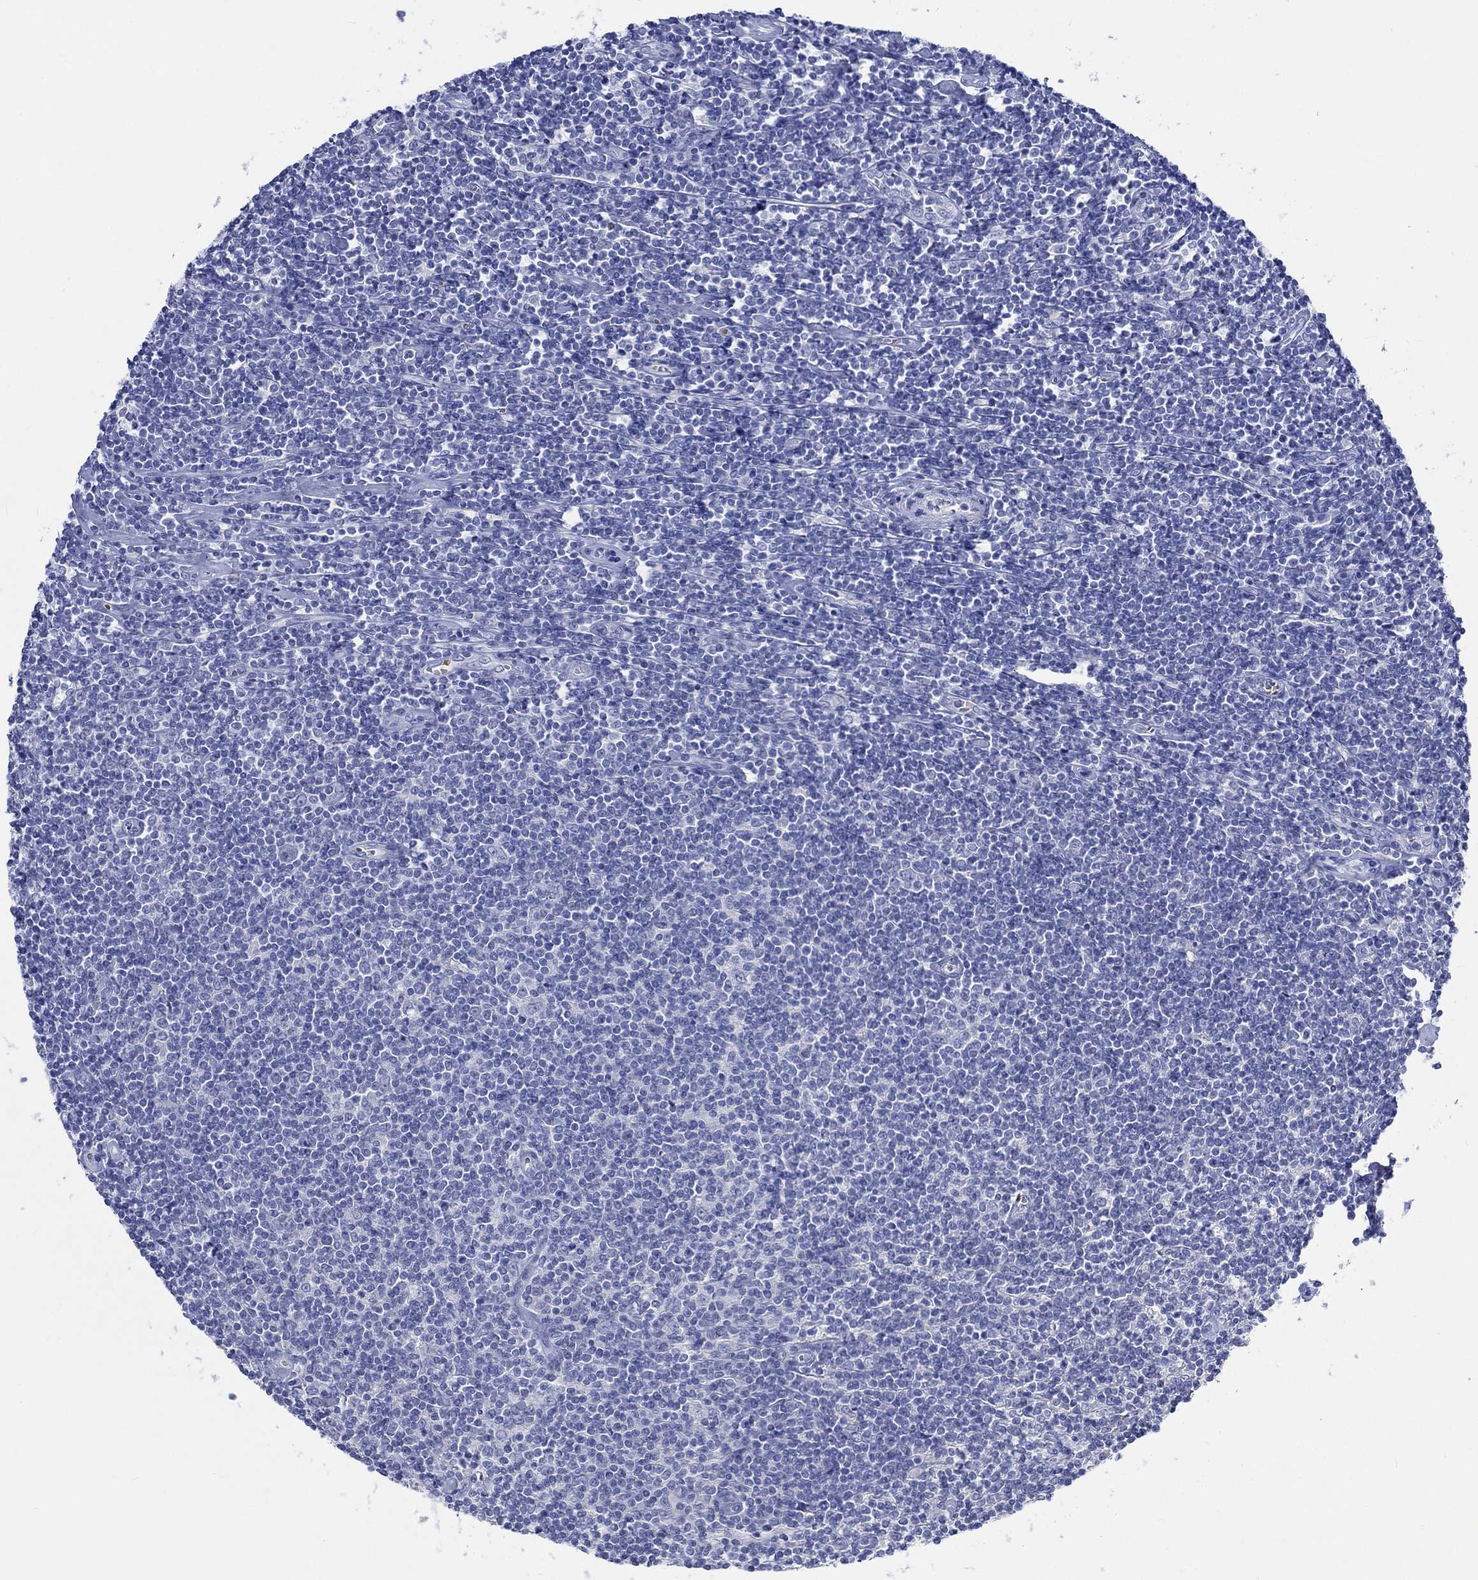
{"staining": {"intensity": "negative", "quantity": "none", "location": "none"}, "tissue": "lymphoma", "cell_type": "Tumor cells", "image_type": "cancer", "snomed": [{"axis": "morphology", "description": "Hodgkin's disease, NOS"}, {"axis": "topography", "description": "Lymph node"}], "caption": "High power microscopy photomicrograph of an immunohistochemistry histopathology image of Hodgkin's disease, revealing no significant staining in tumor cells.", "gene": "KCNA1", "patient": {"sex": "male", "age": 40}}